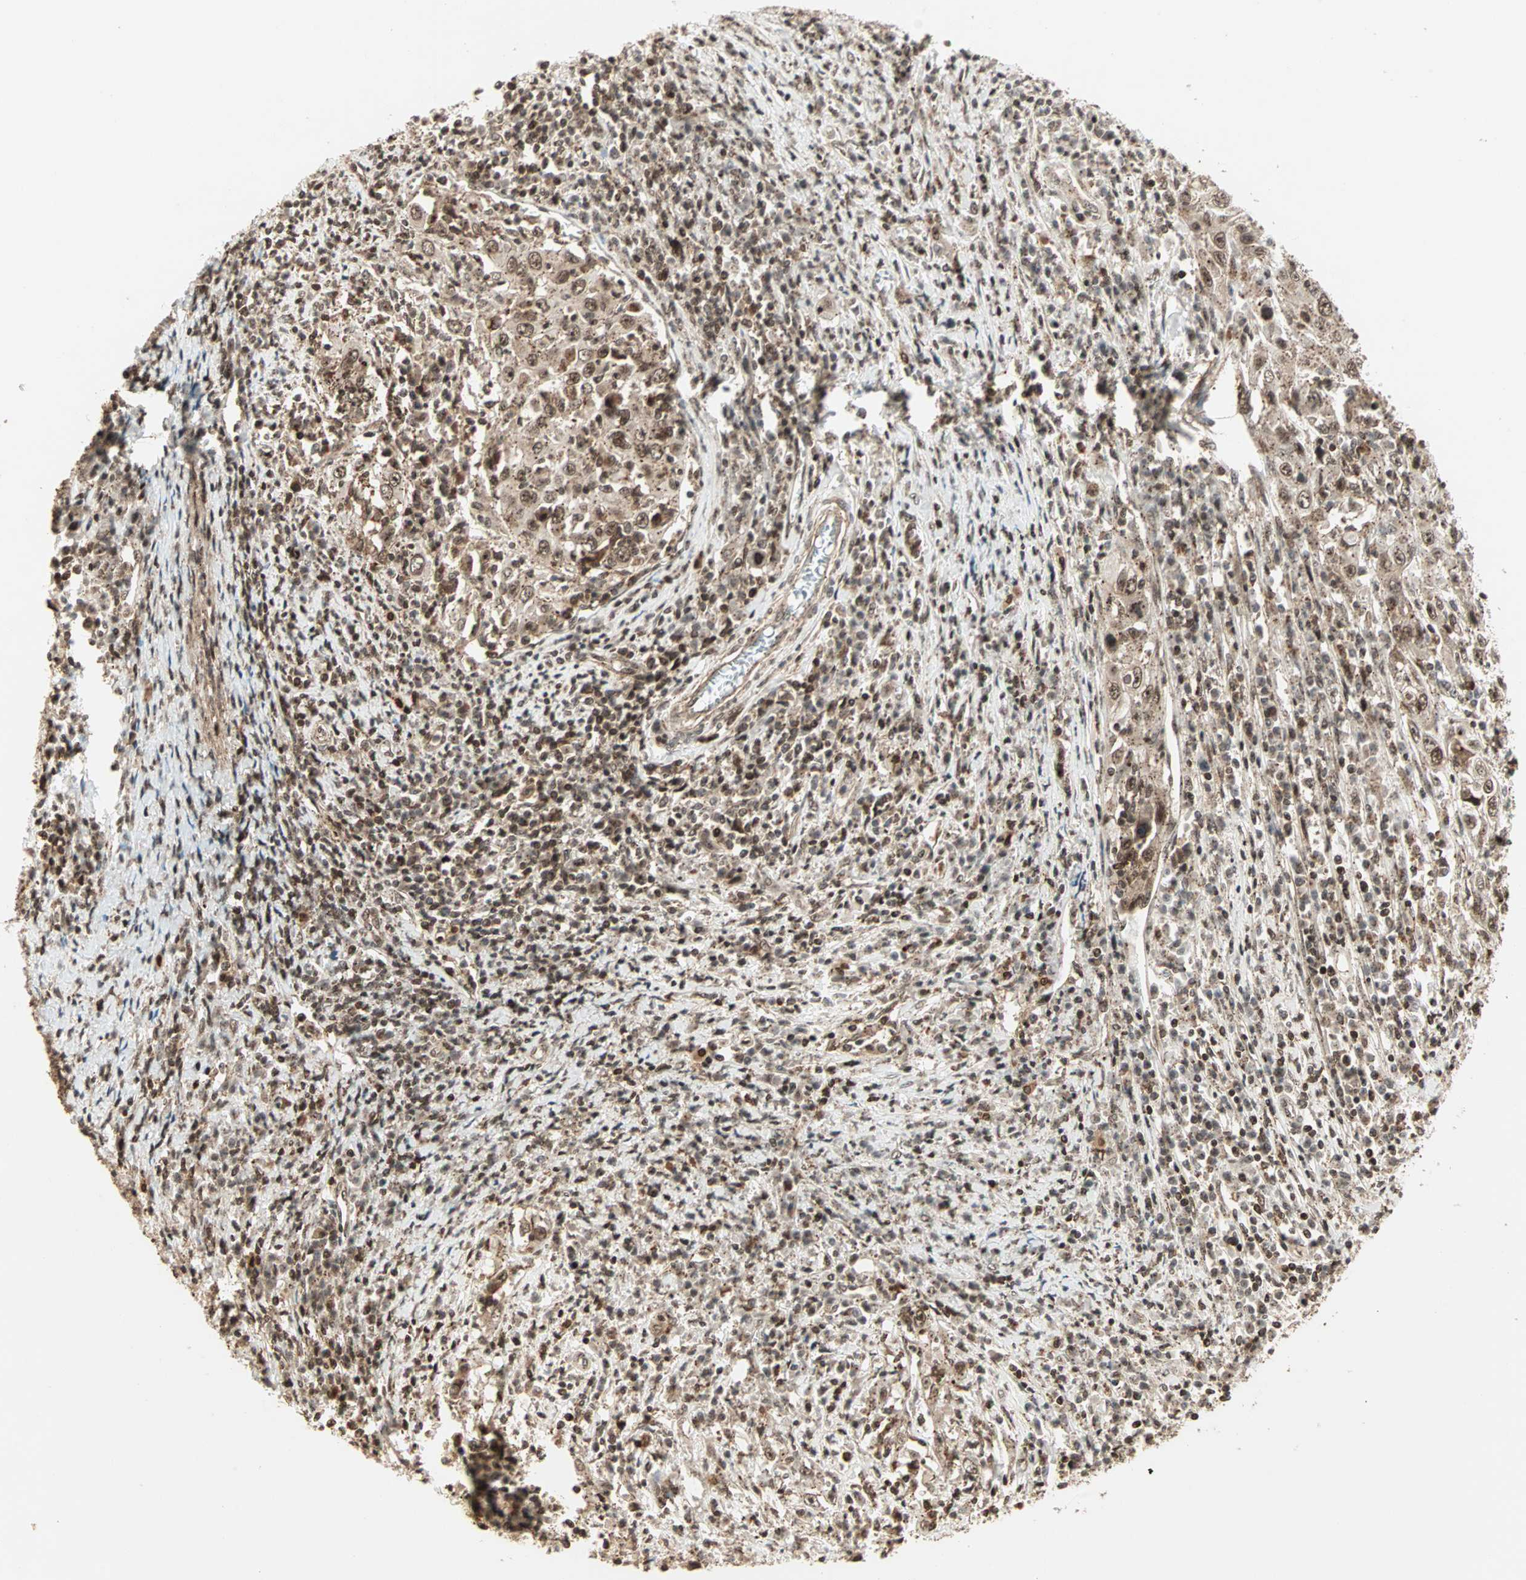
{"staining": {"intensity": "moderate", "quantity": ">75%", "location": "cytoplasmic/membranous,nuclear"}, "tissue": "cervical cancer", "cell_type": "Tumor cells", "image_type": "cancer", "snomed": [{"axis": "morphology", "description": "Squamous cell carcinoma, NOS"}, {"axis": "topography", "description": "Cervix"}], "caption": "The photomicrograph exhibits a brown stain indicating the presence of a protein in the cytoplasmic/membranous and nuclear of tumor cells in cervical cancer.", "gene": "ZBED9", "patient": {"sex": "female", "age": 46}}